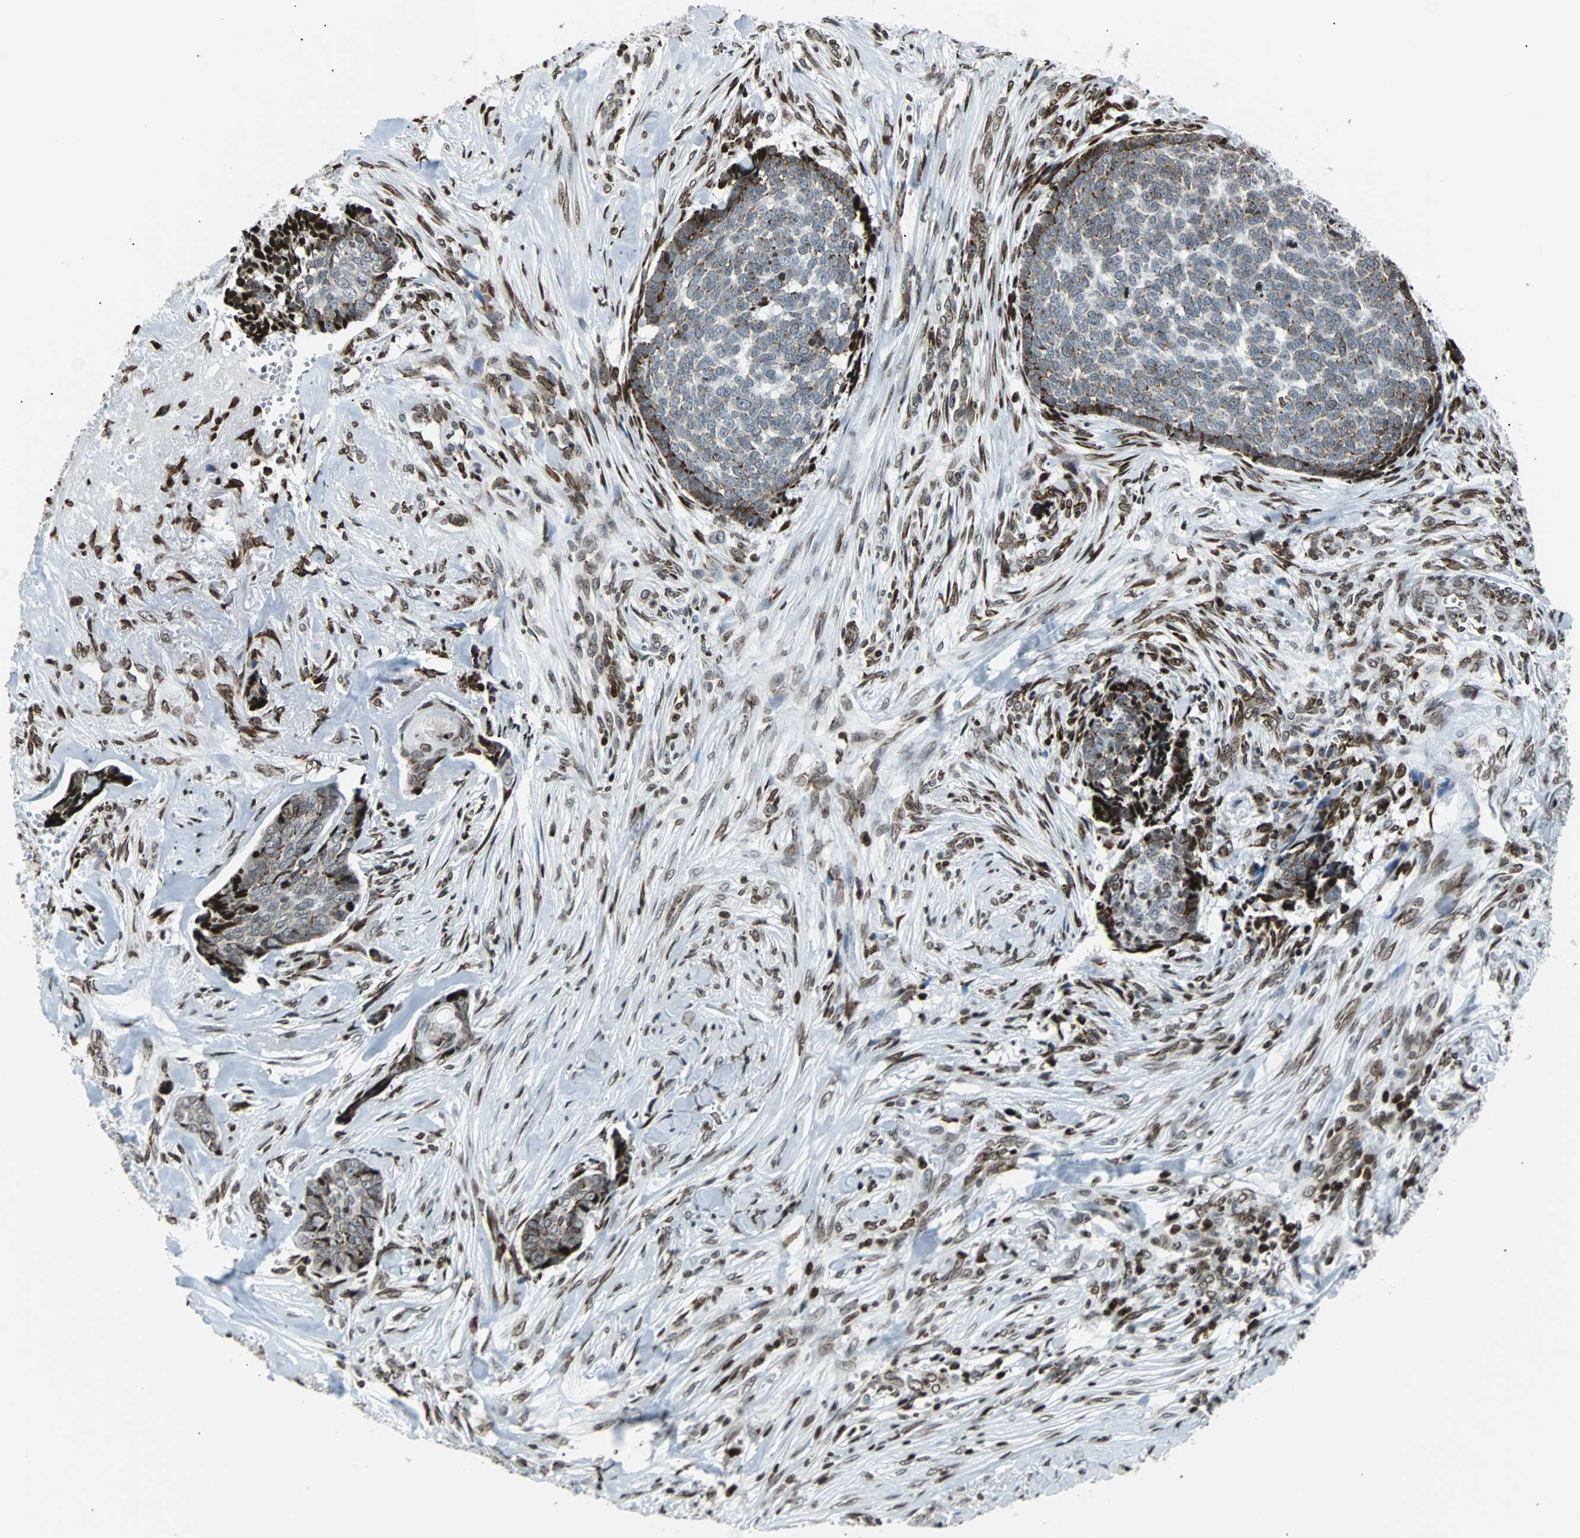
{"staining": {"intensity": "moderate", "quantity": "25%-75%", "location": "cytoplasmic/membranous"}, "tissue": "skin cancer", "cell_type": "Tumor cells", "image_type": "cancer", "snomed": [{"axis": "morphology", "description": "Basal cell carcinoma"}, {"axis": "topography", "description": "Skin"}], "caption": "The immunohistochemical stain labels moderate cytoplasmic/membranous expression in tumor cells of skin basal cell carcinoma tissue.", "gene": "ZNF131", "patient": {"sex": "male", "age": 84}}